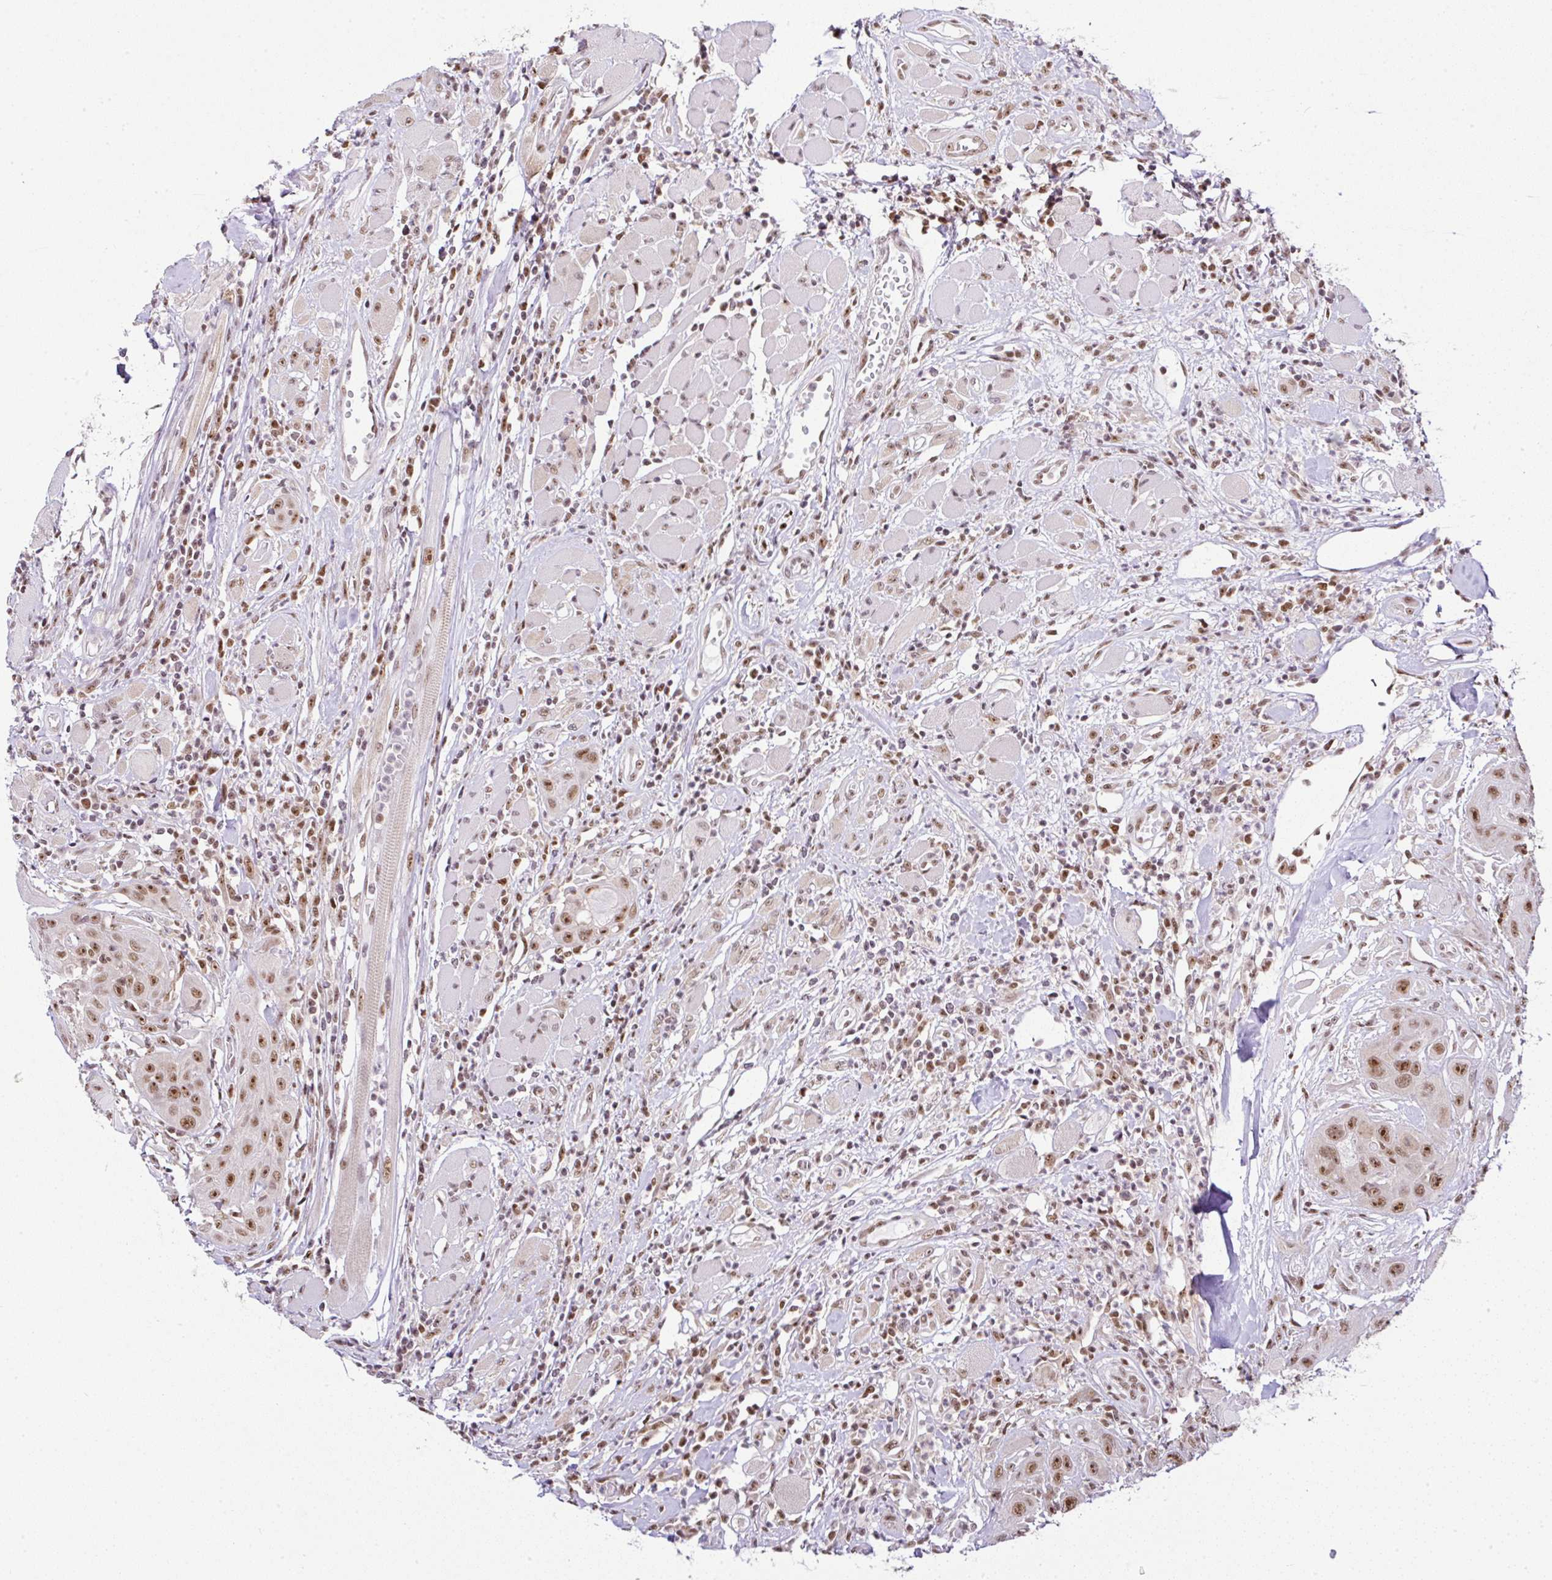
{"staining": {"intensity": "moderate", "quantity": ">75%", "location": "nuclear"}, "tissue": "head and neck cancer", "cell_type": "Tumor cells", "image_type": "cancer", "snomed": [{"axis": "morphology", "description": "Squamous cell carcinoma, NOS"}, {"axis": "topography", "description": "Head-Neck"}], "caption": "Squamous cell carcinoma (head and neck) tissue exhibits moderate nuclear staining in about >75% of tumor cells", "gene": "PTPN2", "patient": {"sex": "female", "age": 59}}